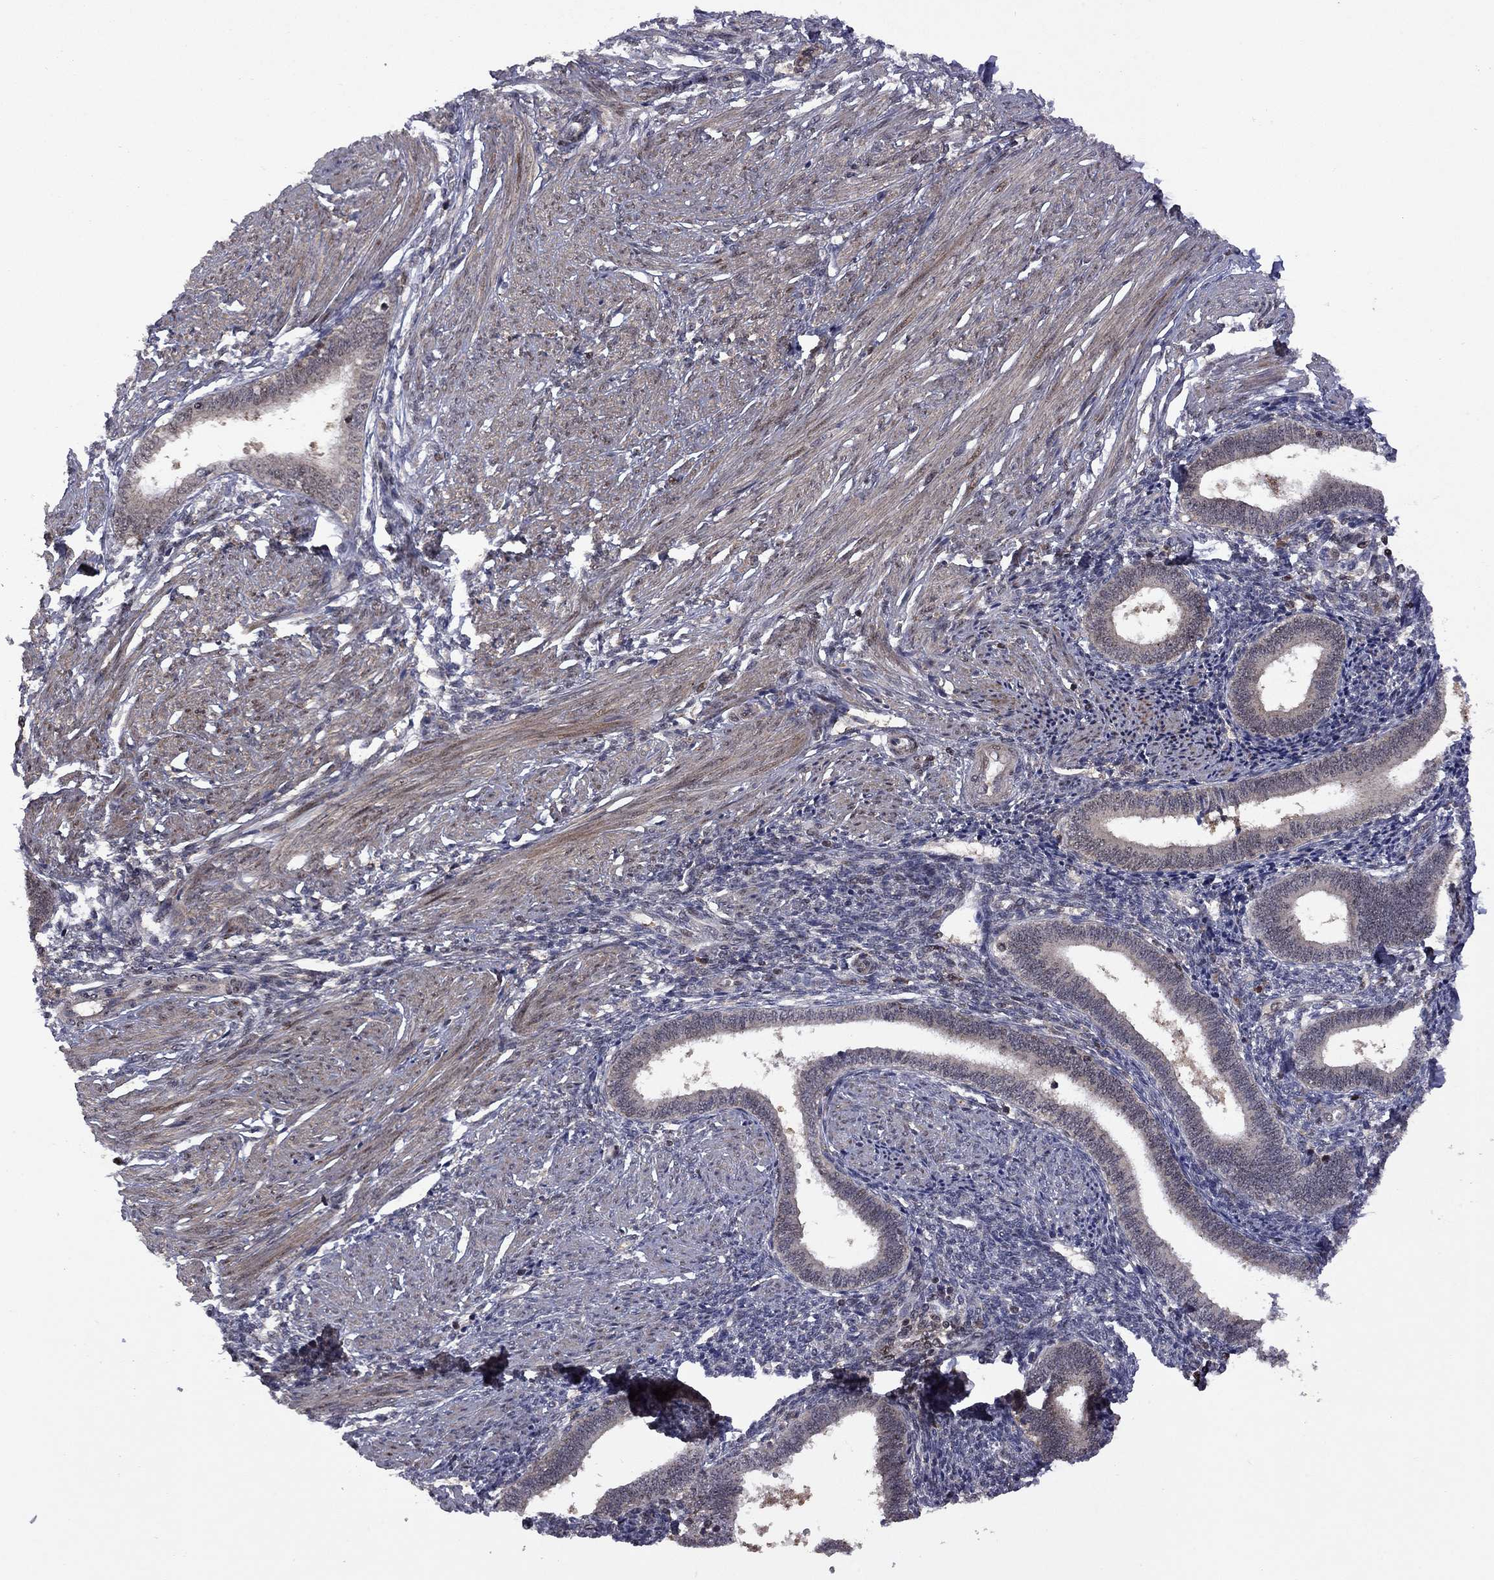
{"staining": {"intensity": "negative", "quantity": "none", "location": "none"}, "tissue": "endometrium", "cell_type": "Cells in endometrial stroma", "image_type": "normal", "snomed": [{"axis": "morphology", "description": "Normal tissue, NOS"}, {"axis": "topography", "description": "Endometrium"}], "caption": "IHC micrograph of unremarkable endometrium: endometrium stained with DAB (3,3'-diaminobenzidine) shows no significant protein staining in cells in endometrial stroma.", "gene": "IPP", "patient": {"sex": "female", "age": 42}}